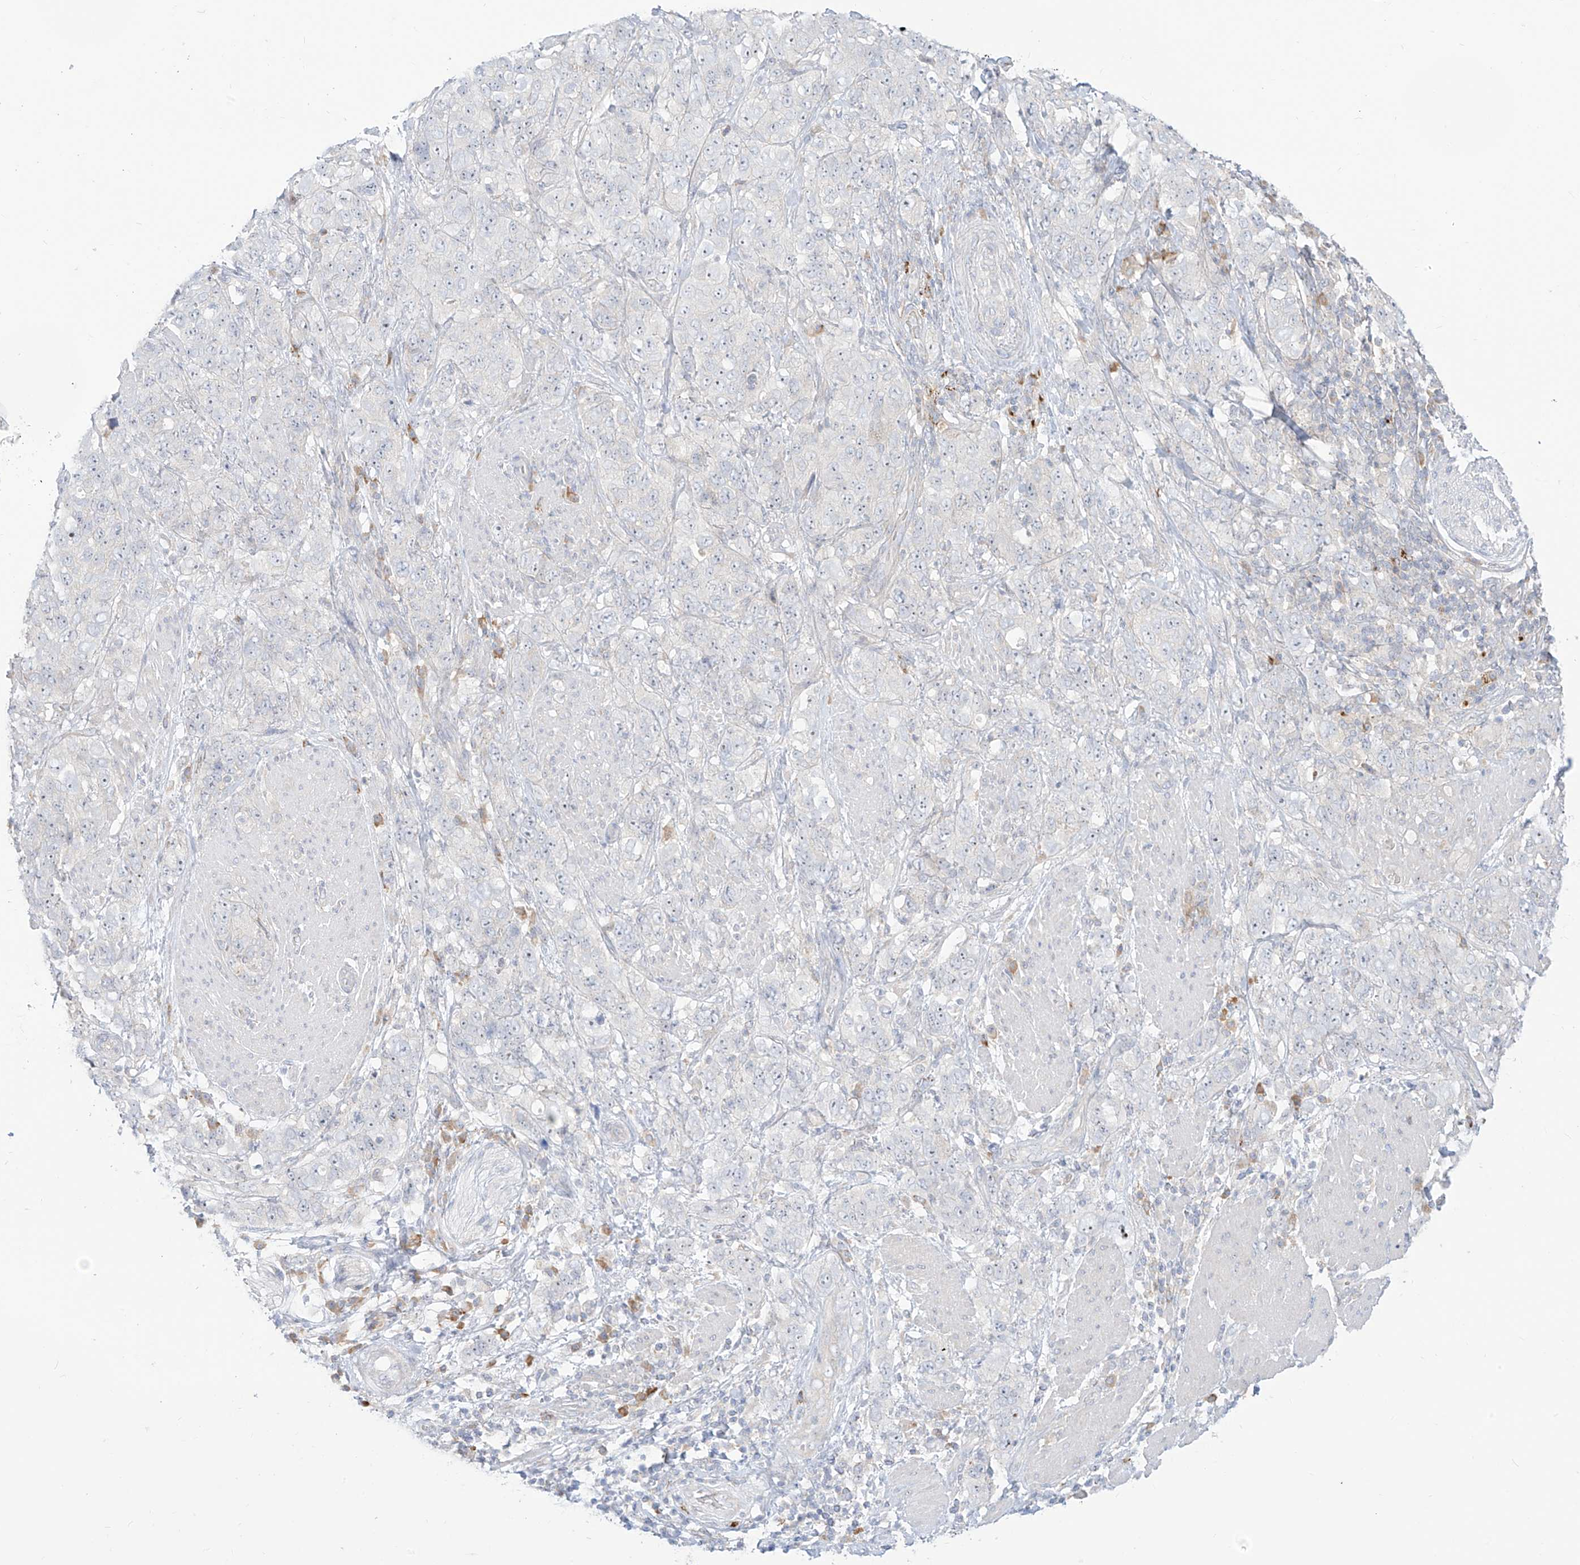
{"staining": {"intensity": "negative", "quantity": "none", "location": "none"}, "tissue": "stomach cancer", "cell_type": "Tumor cells", "image_type": "cancer", "snomed": [{"axis": "morphology", "description": "Adenocarcinoma, NOS"}, {"axis": "topography", "description": "Stomach"}], "caption": "There is no significant positivity in tumor cells of stomach cancer.", "gene": "SYTL3", "patient": {"sex": "male", "age": 48}}